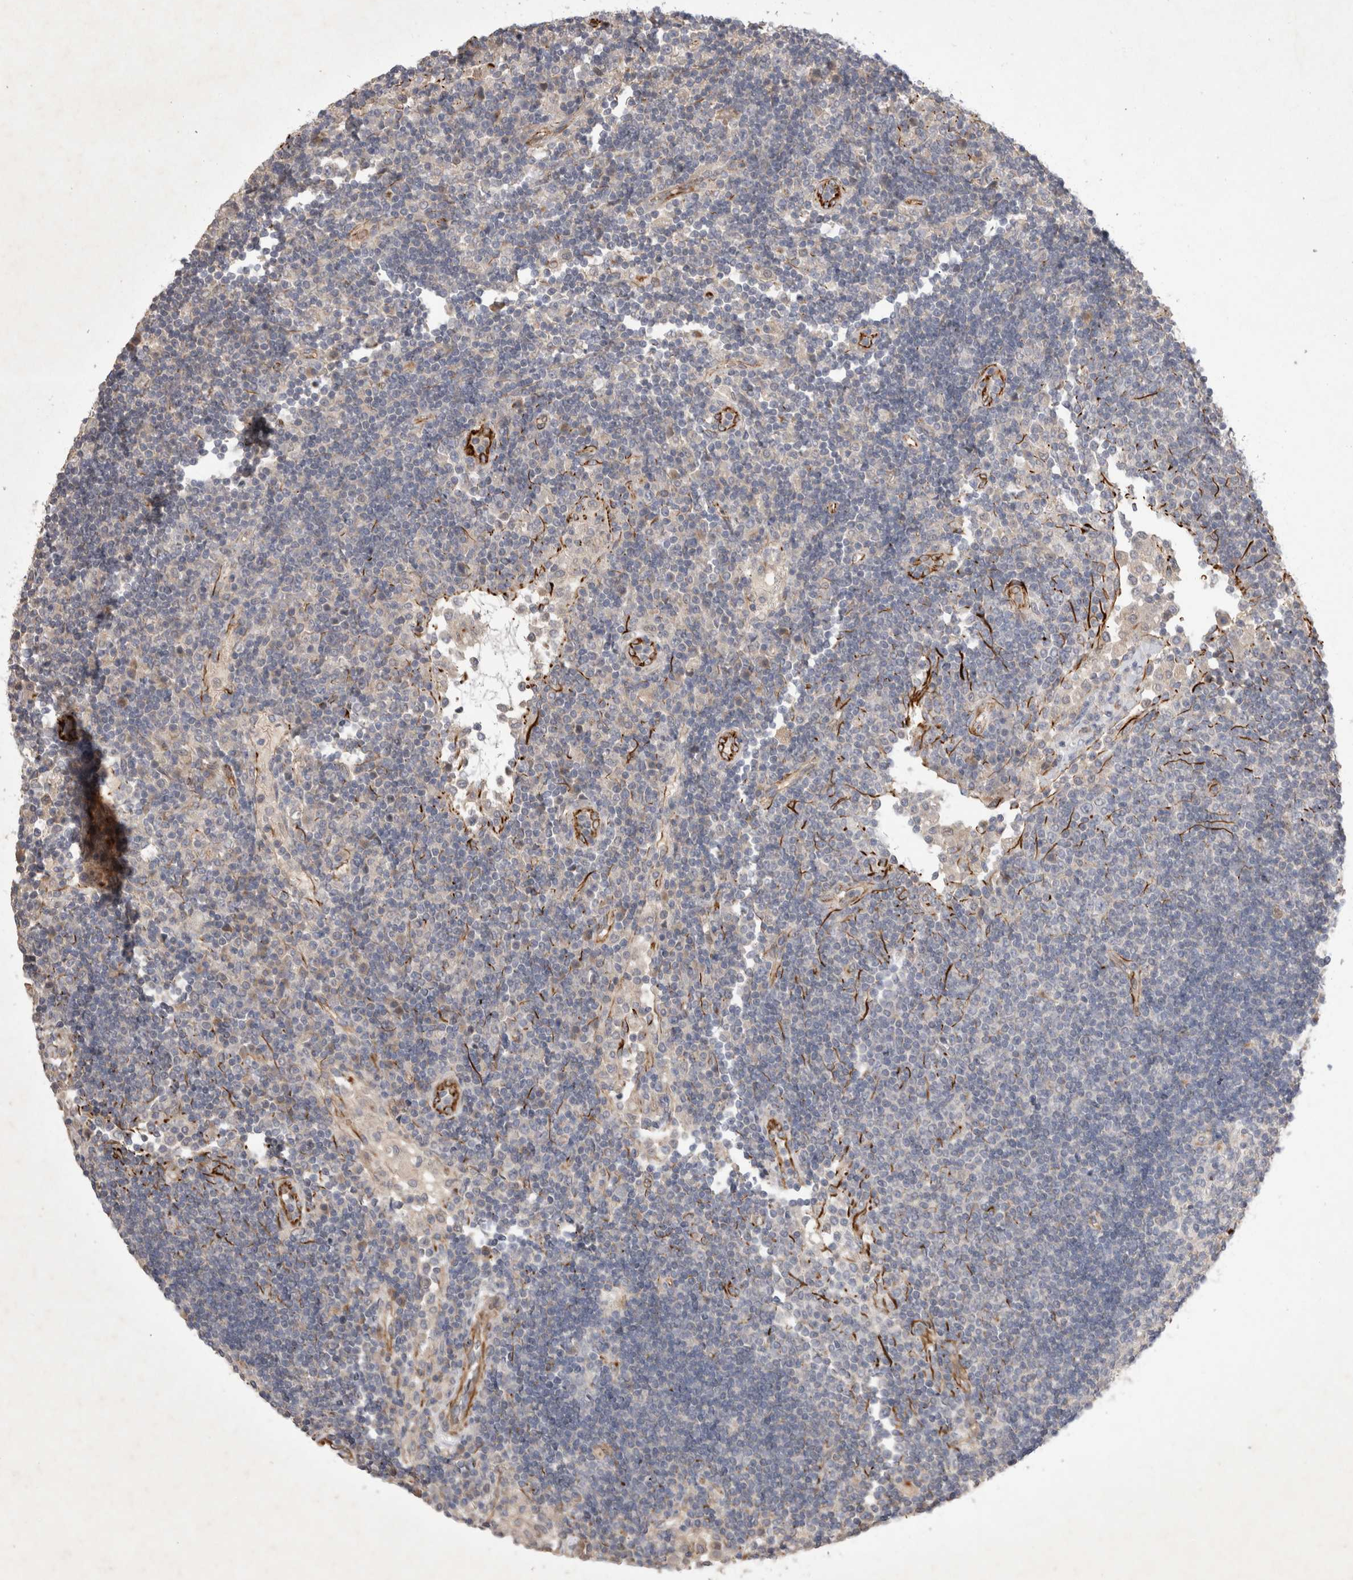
{"staining": {"intensity": "negative", "quantity": "none", "location": "none"}, "tissue": "lymph node", "cell_type": "Germinal center cells", "image_type": "normal", "snomed": [{"axis": "morphology", "description": "Normal tissue, NOS"}, {"axis": "topography", "description": "Lymph node"}], "caption": "Immunohistochemistry (IHC) image of benign human lymph node stained for a protein (brown), which reveals no positivity in germinal center cells.", "gene": "NMU", "patient": {"sex": "female", "age": 53}}